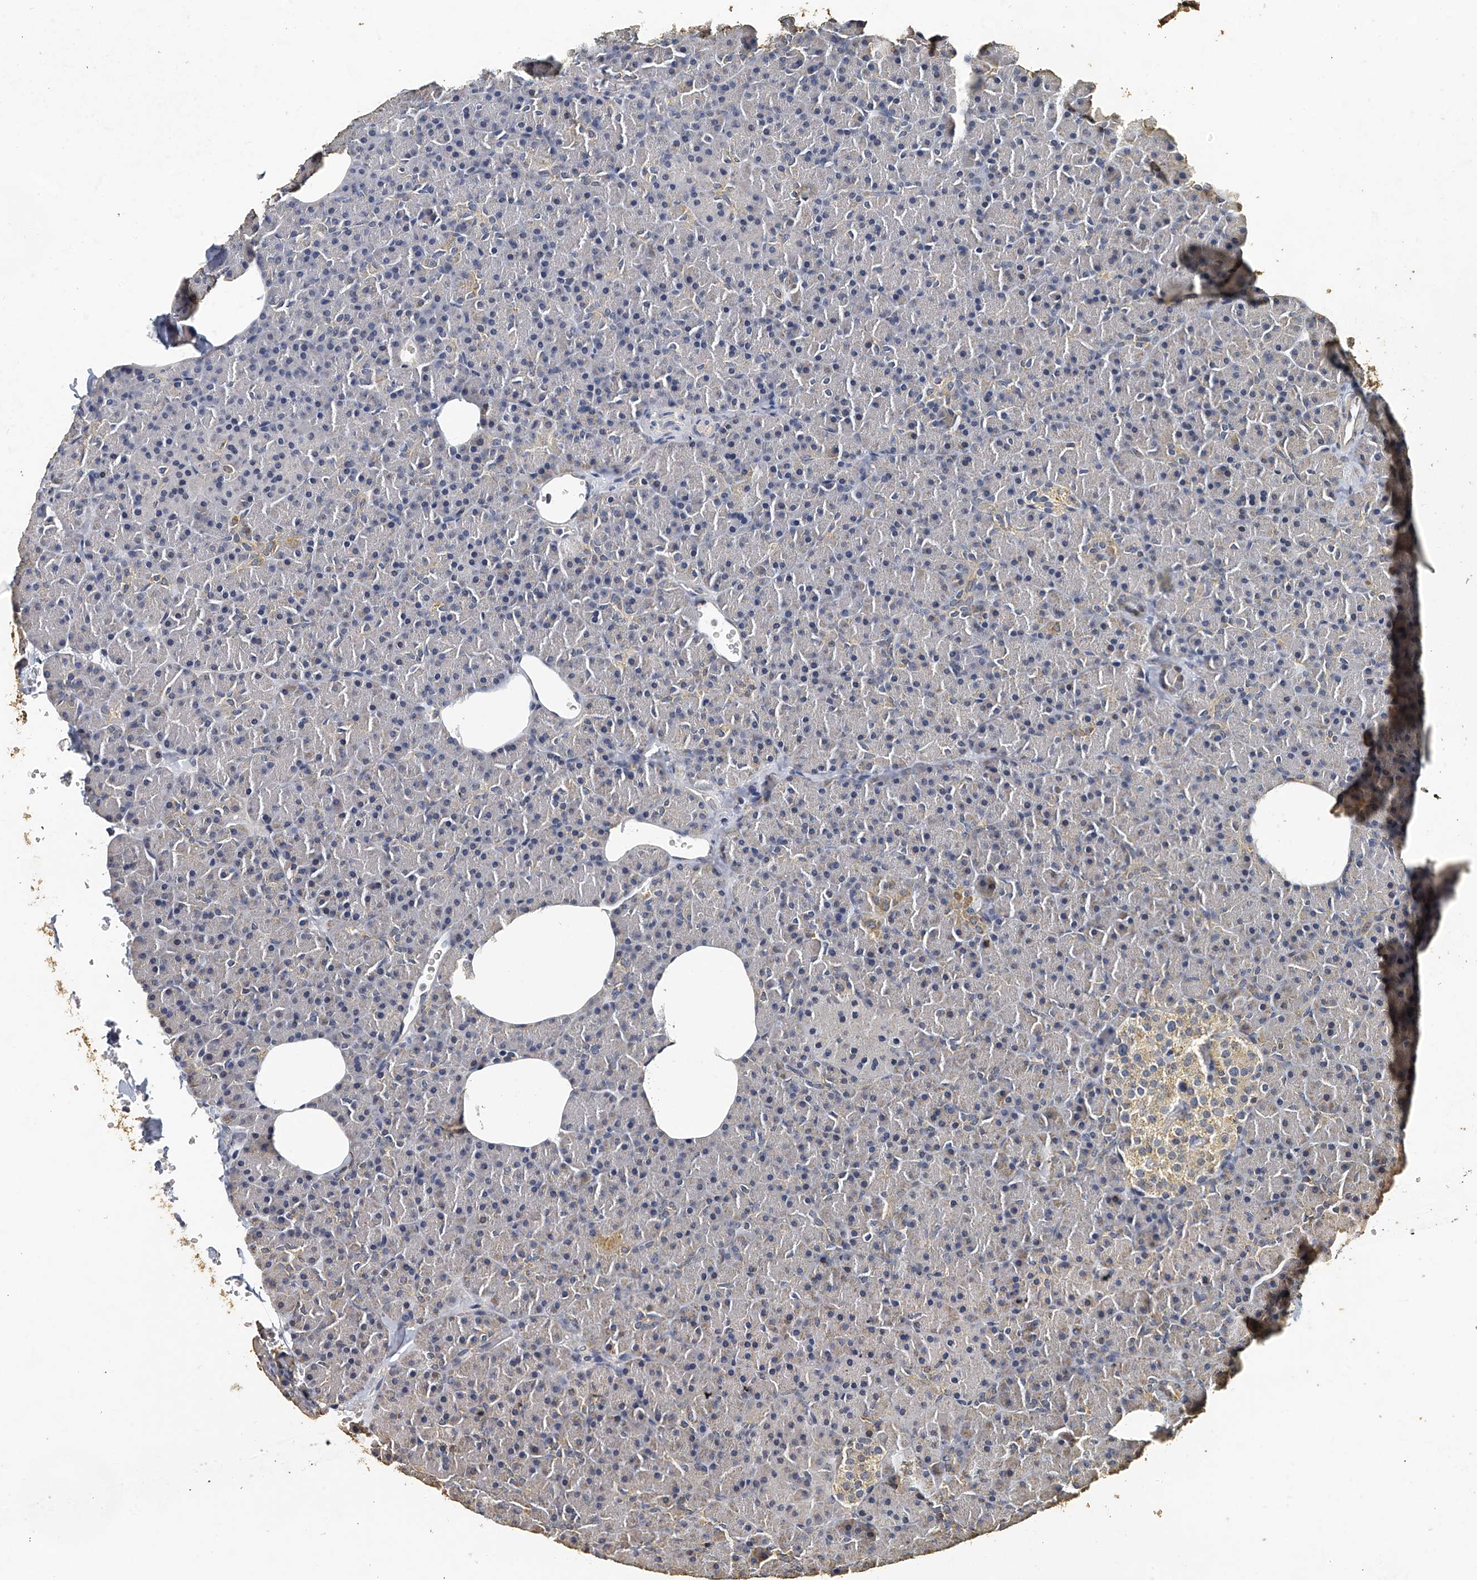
{"staining": {"intensity": "moderate", "quantity": "<25%", "location": "cytoplasmic/membranous"}, "tissue": "pancreas", "cell_type": "Exocrine glandular cells", "image_type": "normal", "snomed": [{"axis": "morphology", "description": "Normal tissue, NOS"}, {"axis": "morphology", "description": "Carcinoid, malignant, NOS"}, {"axis": "topography", "description": "Pancreas"}], "caption": "Immunohistochemistry (IHC) histopathology image of unremarkable pancreas stained for a protein (brown), which exhibits low levels of moderate cytoplasmic/membranous staining in approximately <25% of exocrine glandular cells.", "gene": "MRPL28", "patient": {"sex": "female", "age": 35}}